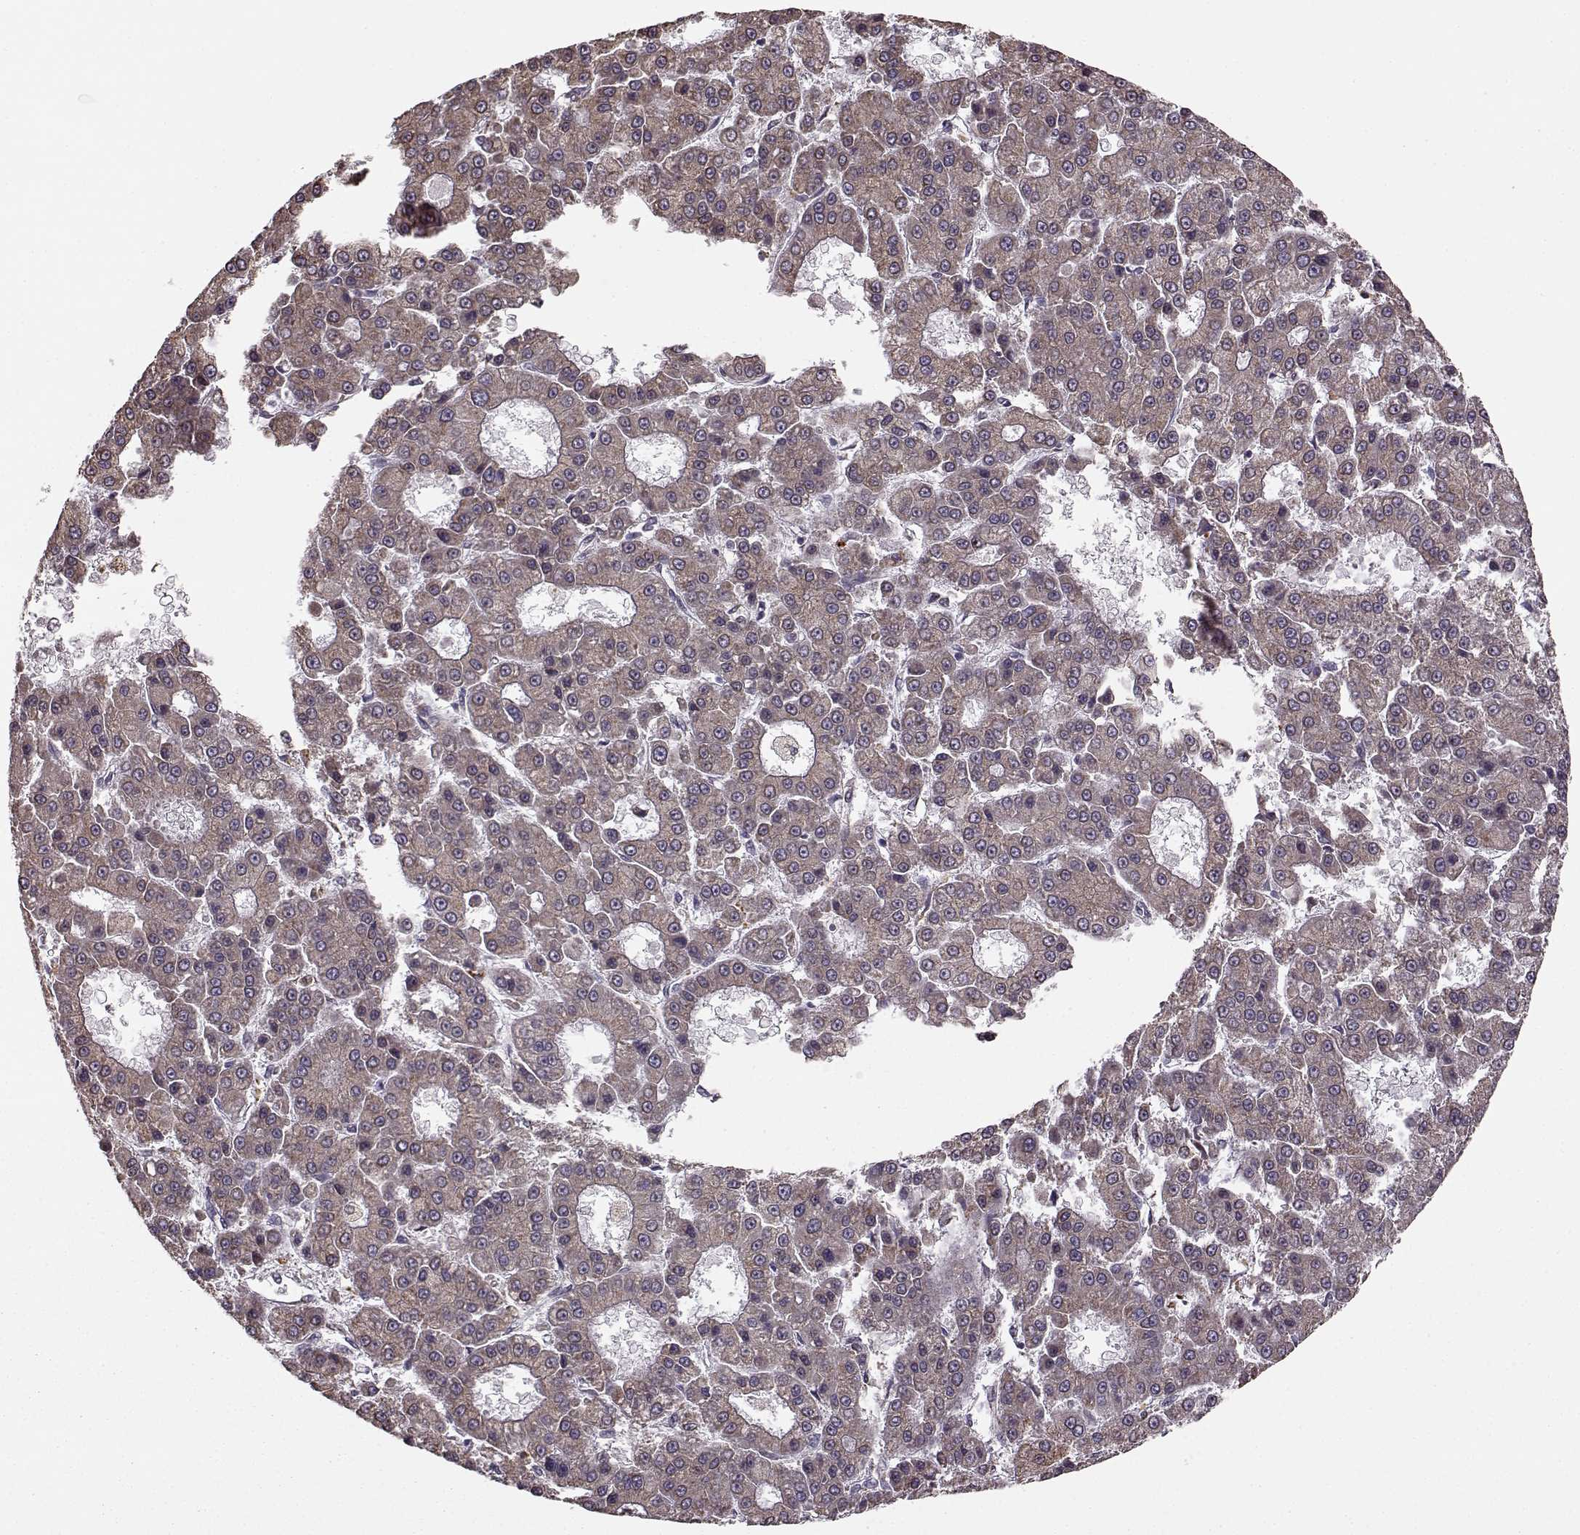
{"staining": {"intensity": "negative", "quantity": "none", "location": "none"}, "tissue": "liver cancer", "cell_type": "Tumor cells", "image_type": "cancer", "snomed": [{"axis": "morphology", "description": "Carcinoma, Hepatocellular, NOS"}, {"axis": "topography", "description": "Liver"}], "caption": "There is no significant positivity in tumor cells of liver hepatocellular carcinoma.", "gene": "YIPF5", "patient": {"sex": "male", "age": 70}}